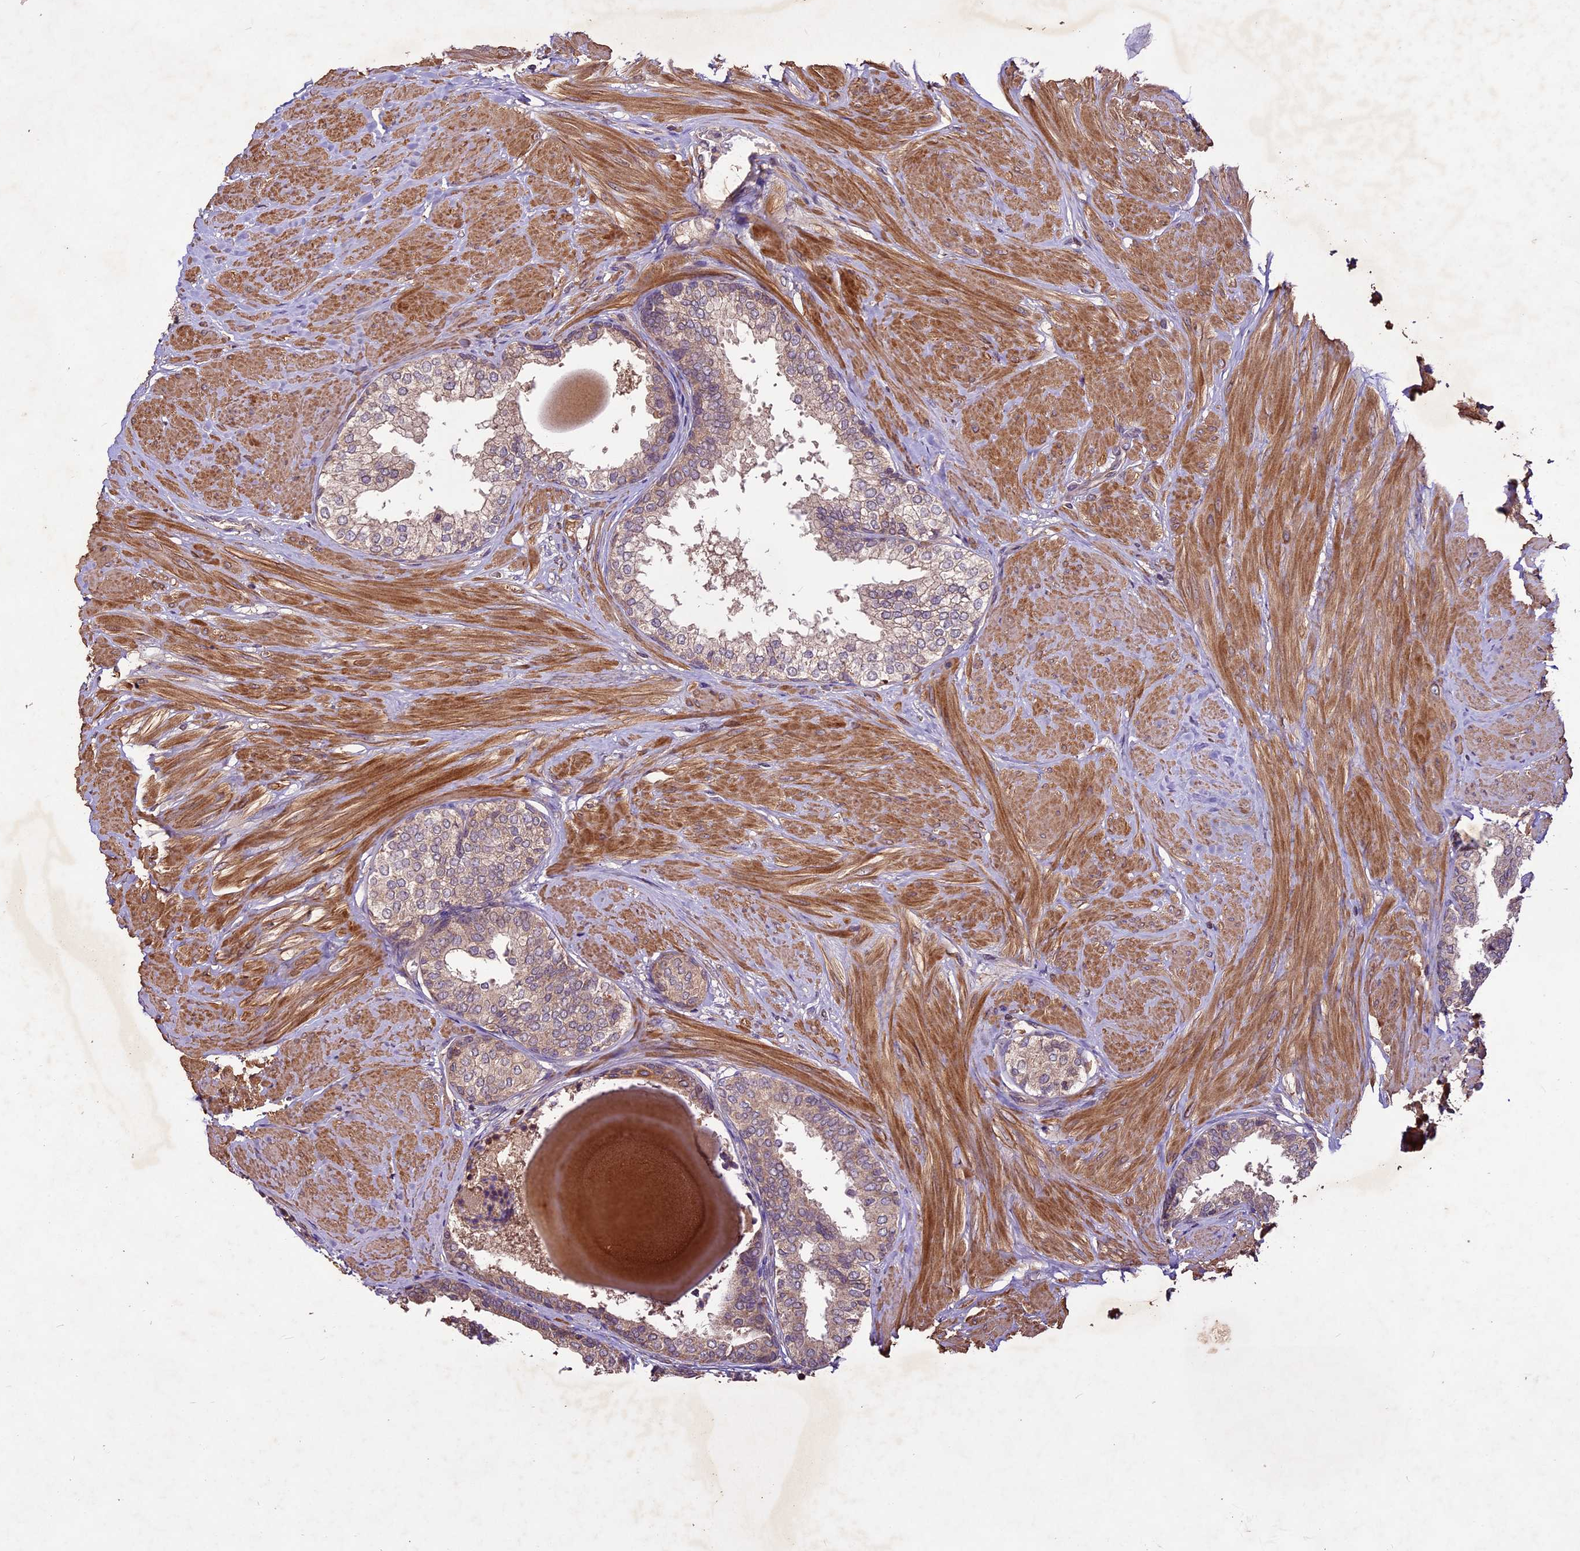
{"staining": {"intensity": "strong", "quantity": "<25%", "location": "cytoplasmic/membranous"}, "tissue": "prostate", "cell_type": "Glandular cells", "image_type": "normal", "snomed": [{"axis": "morphology", "description": "Normal tissue, NOS"}, {"axis": "topography", "description": "Prostate"}], "caption": "IHC image of unremarkable prostate: human prostate stained using immunohistochemistry (IHC) shows medium levels of strong protein expression localized specifically in the cytoplasmic/membranous of glandular cells, appearing as a cytoplasmic/membranous brown color.", "gene": "CRLF1", "patient": {"sex": "male", "age": 48}}